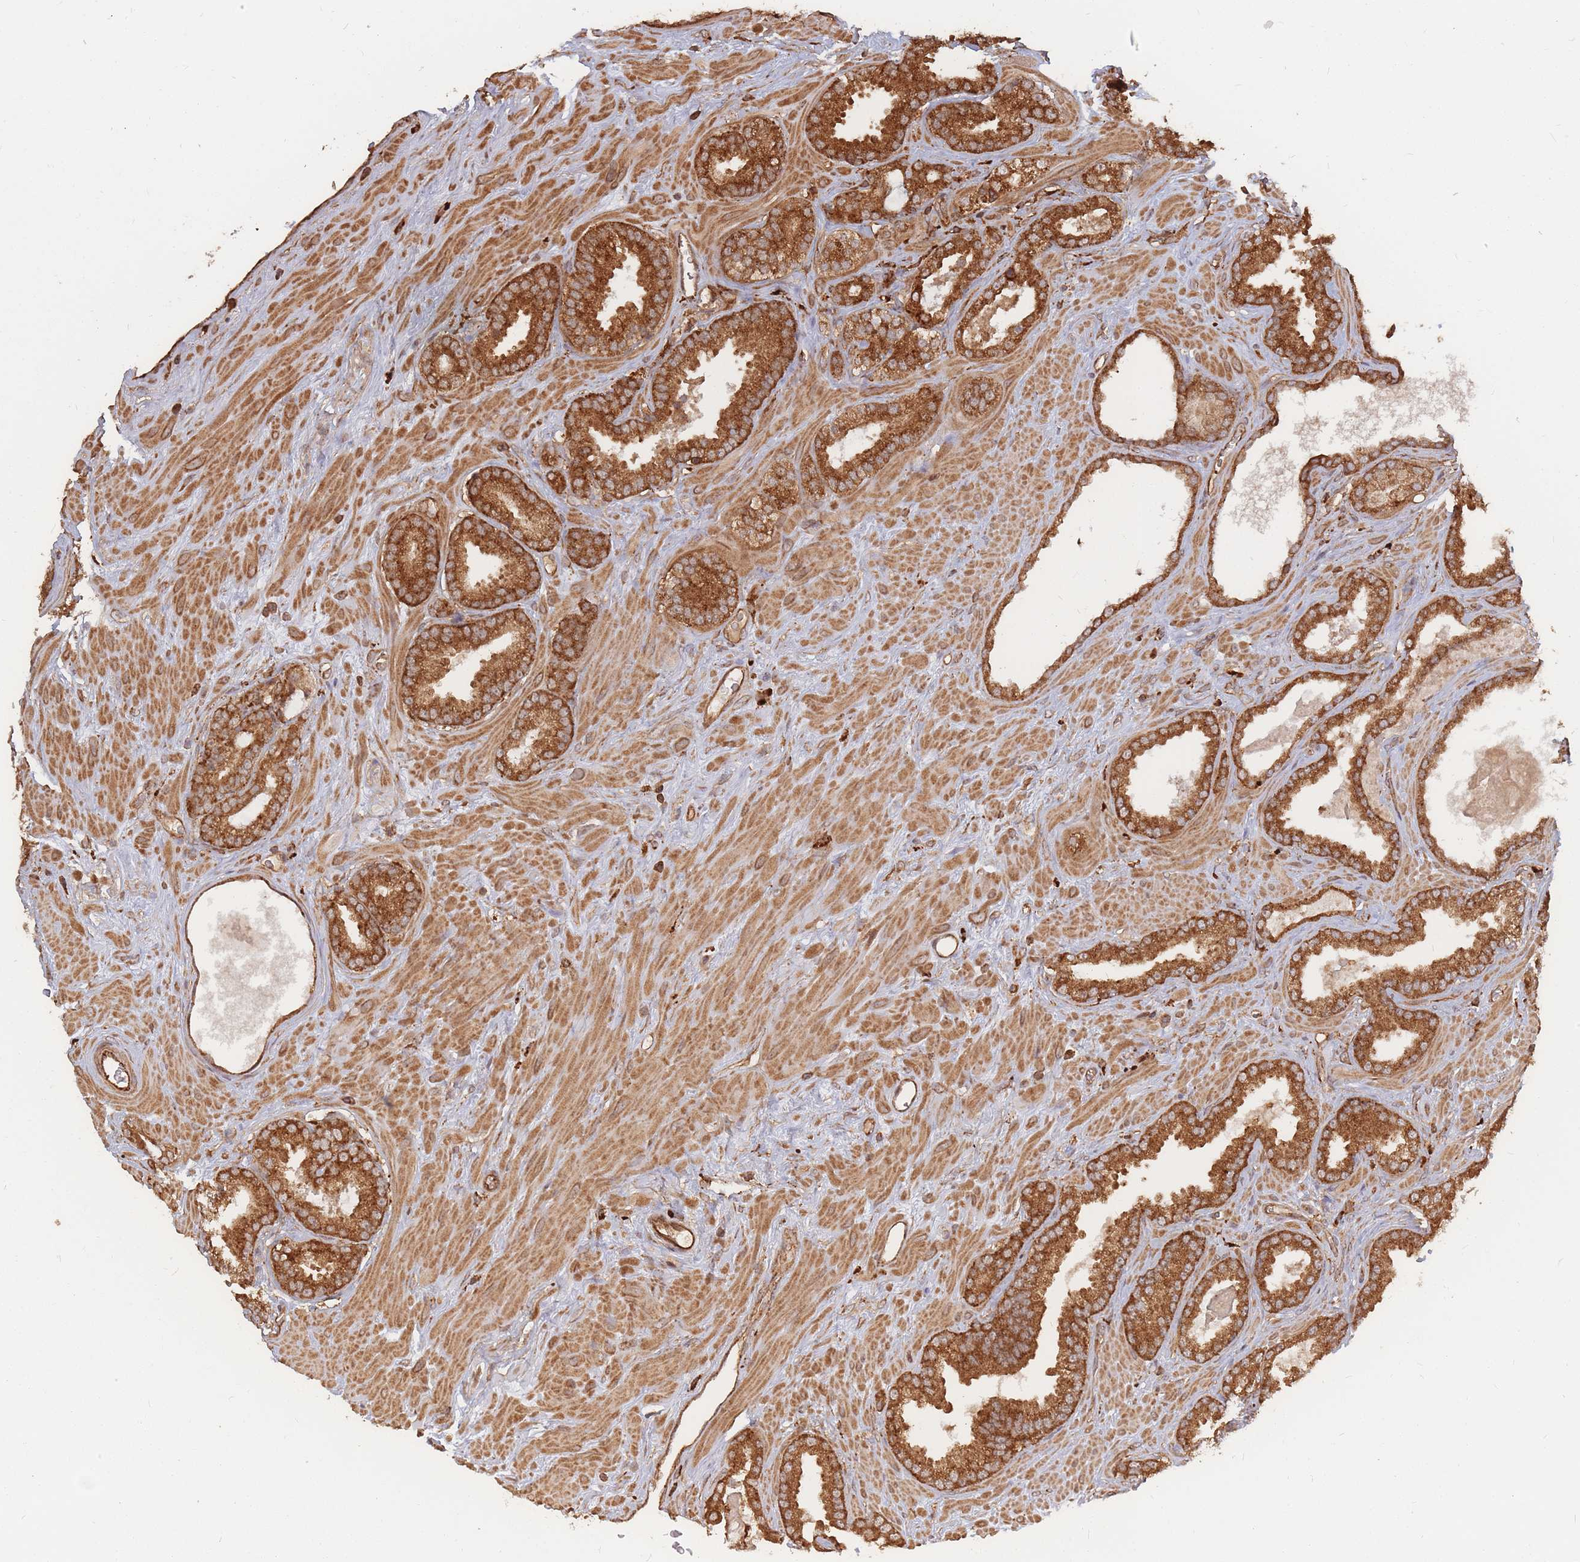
{"staining": {"intensity": "strong", "quantity": ">75%", "location": "cytoplasmic/membranous"}, "tissue": "prostate cancer", "cell_type": "Tumor cells", "image_type": "cancer", "snomed": [{"axis": "morphology", "description": "Adenocarcinoma, Low grade"}, {"axis": "topography", "description": "Prostate"}], "caption": "This histopathology image shows immunohistochemistry staining of human adenocarcinoma (low-grade) (prostate), with high strong cytoplasmic/membranous staining in about >75% of tumor cells.", "gene": "RASSF2", "patient": {"sex": "male", "age": 62}}